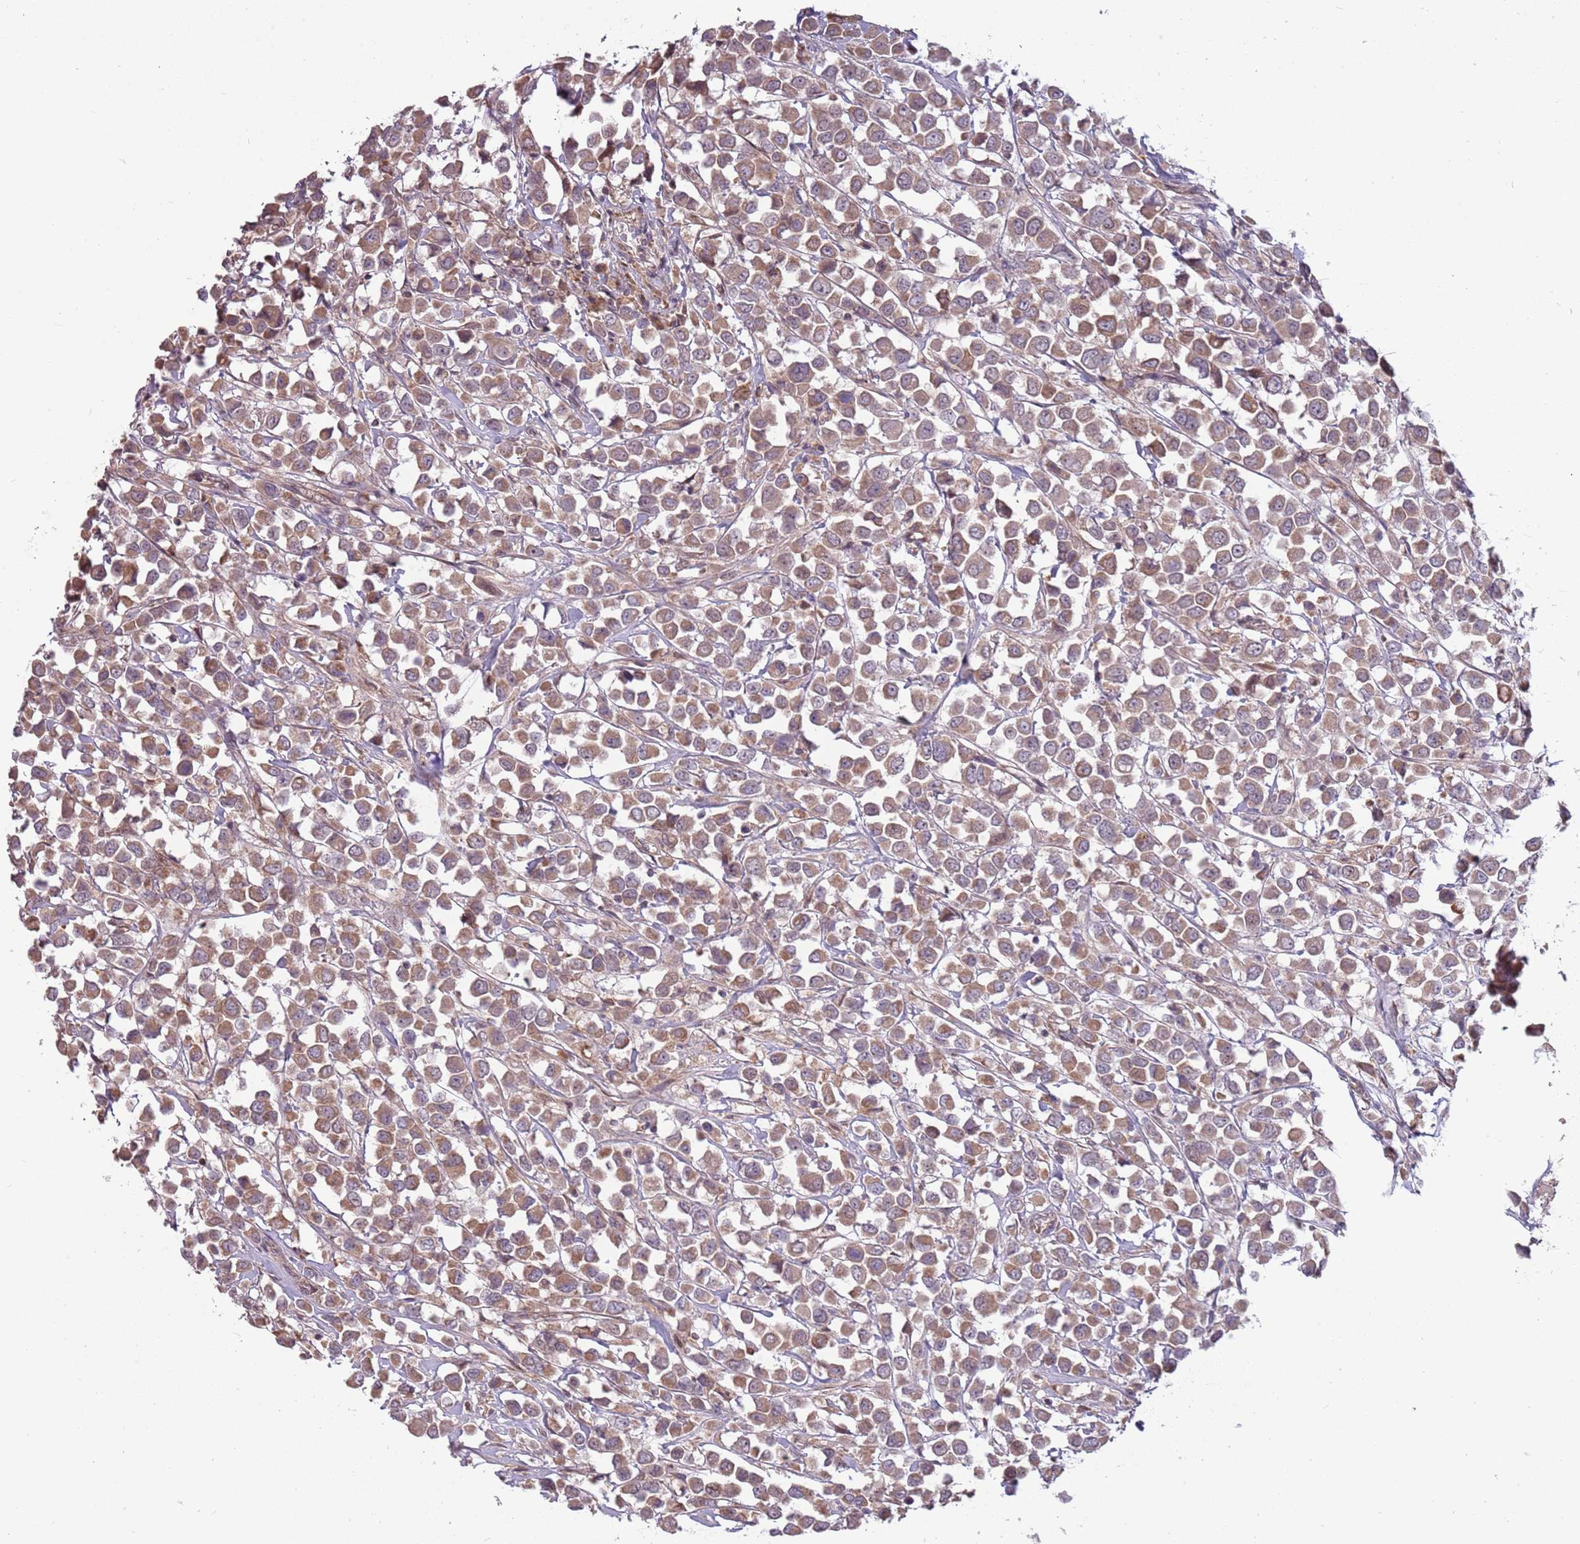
{"staining": {"intensity": "moderate", "quantity": ">75%", "location": "cytoplasmic/membranous"}, "tissue": "breast cancer", "cell_type": "Tumor cells", "image_type": "cancer", "snomed": [{"axis": "morphology", "description": "Duct carcinoma"}, {"axis": "topography", "description": "Breast"}], "caption": "Protein expression by immunohistochemistry (IHC) demonstrates moderate cytoplasmic/membranous positivity in approximately >75% of tumor cells in breast intraductal carcinoma.", "gene": "RNF181", "patient": {"sex": "female", "age": 61}}